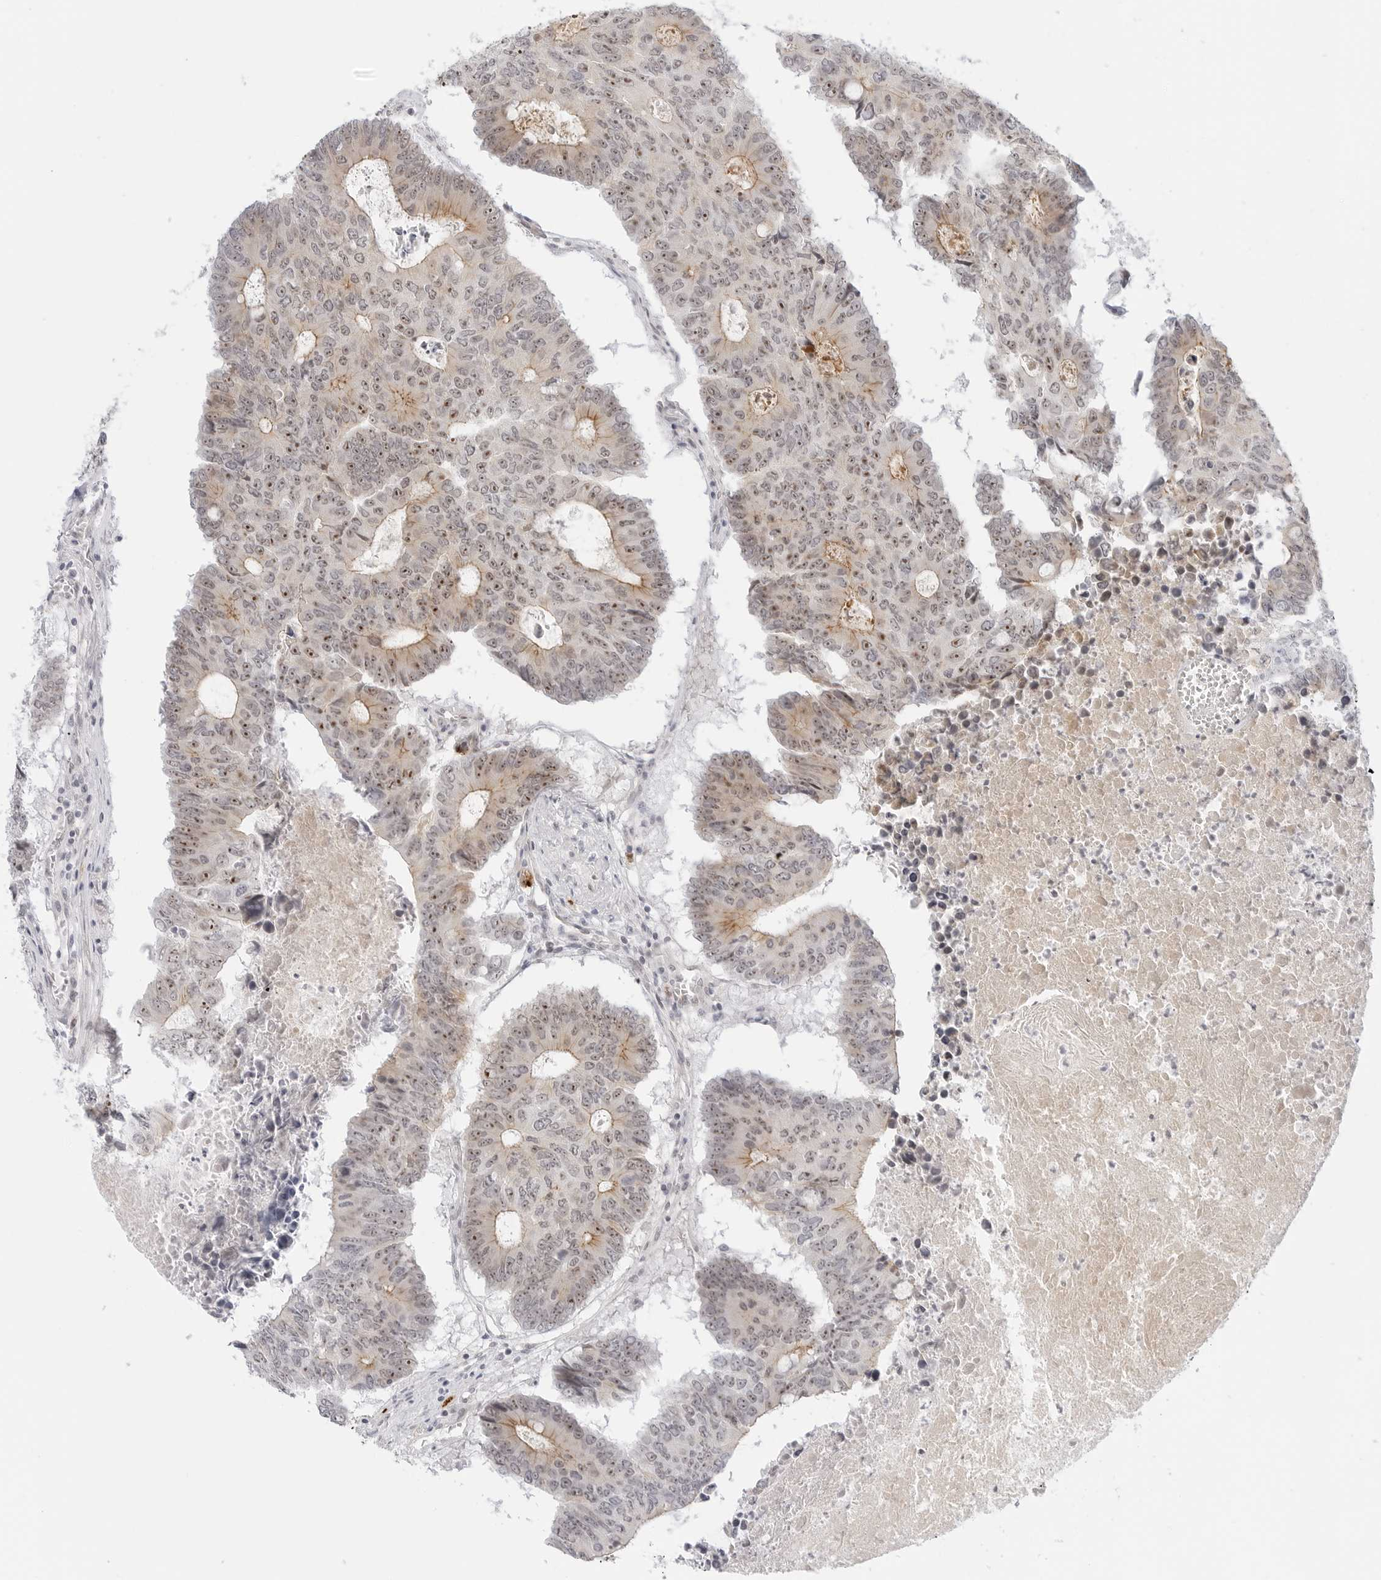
{"staining": {"intensity": "moderate", "quantity": ">75%", "location": "cytoplasmic/membranous,nuclear"}, "tissue": "colorectal cancer", "cell_type": "Tumor cells", "image_type": "cancer", "snomed": [{"axis": "morphology", "description": "Adenocarcinoma, NOS"}, {"axis": "topography", "description": "Colon"}], "caption": "Colorectal cancer (adenocarcinoma) tissue displays moderate cytoplasmic/membranous and nuclear staining in approximately >75% of tumor cells The protein is stained brown, and the nuclei are stained in blue (DAB (3,3'-diaminobenzidine) IHC with brightfield microscopy, high magnification).", "gene": "HIPK3", "patient": {"sex": "male", "age": 87}}